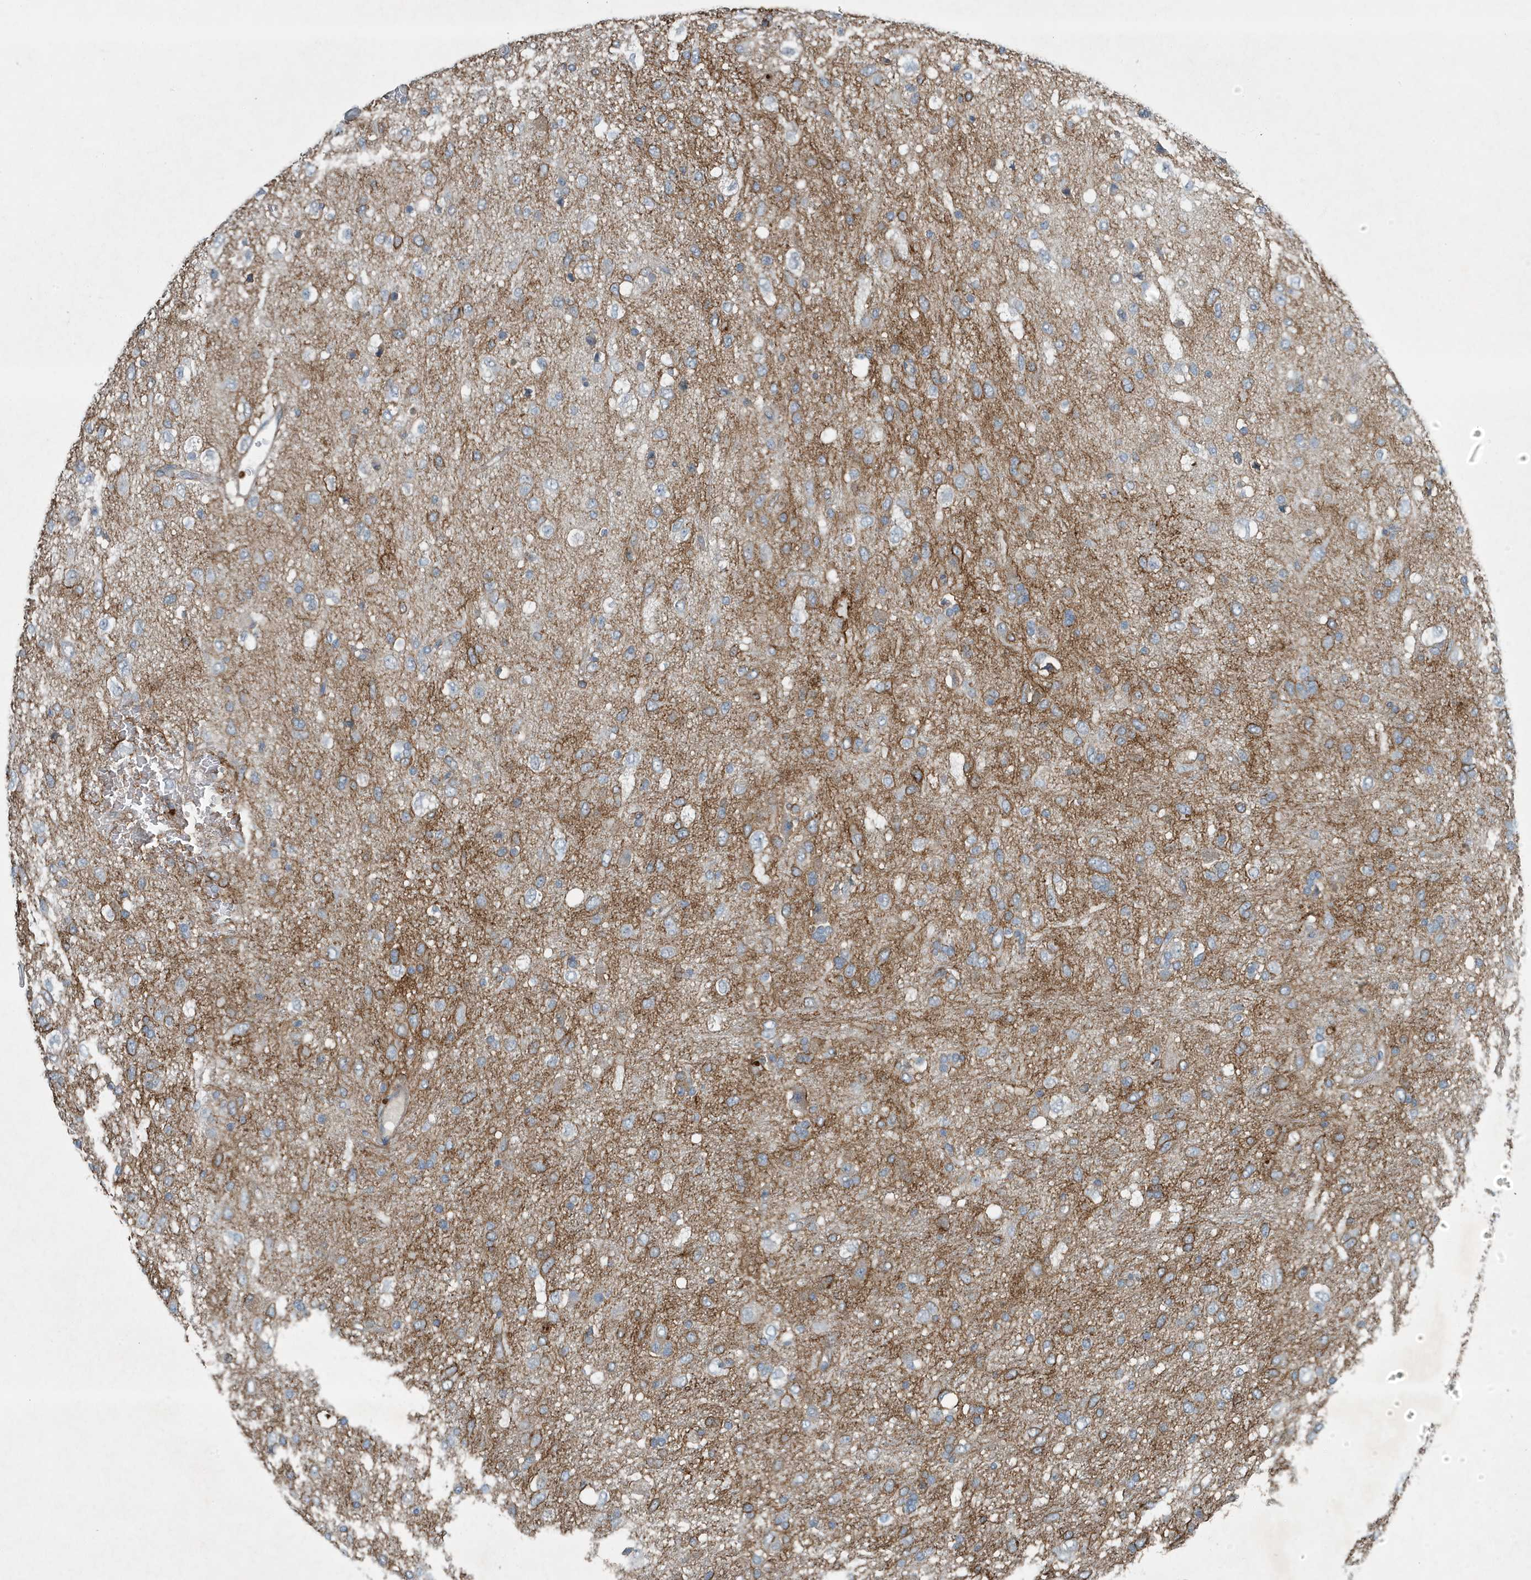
{"staining": {"intensity": "moderate", "quantity": "<25%", "location": "cytoplasmic/membranous"}, "tissue": "glioma", "cell_type": "Tumor cells", "image_type": "cancer", "snomed": [{"axis": "morphology", "description": "Glioma, malignant, Low grade"}, {"axis": "topography", "description": "Brain"}], "caption": "Malignant glioma (low-grade) stained for a protein (brown) demonstrates moderate cytoplasmic/membranous positive expression in approximately <25% of tumor cells.", "gene": "DAPP1", "patient": {"sex": "male", "age": 77}}